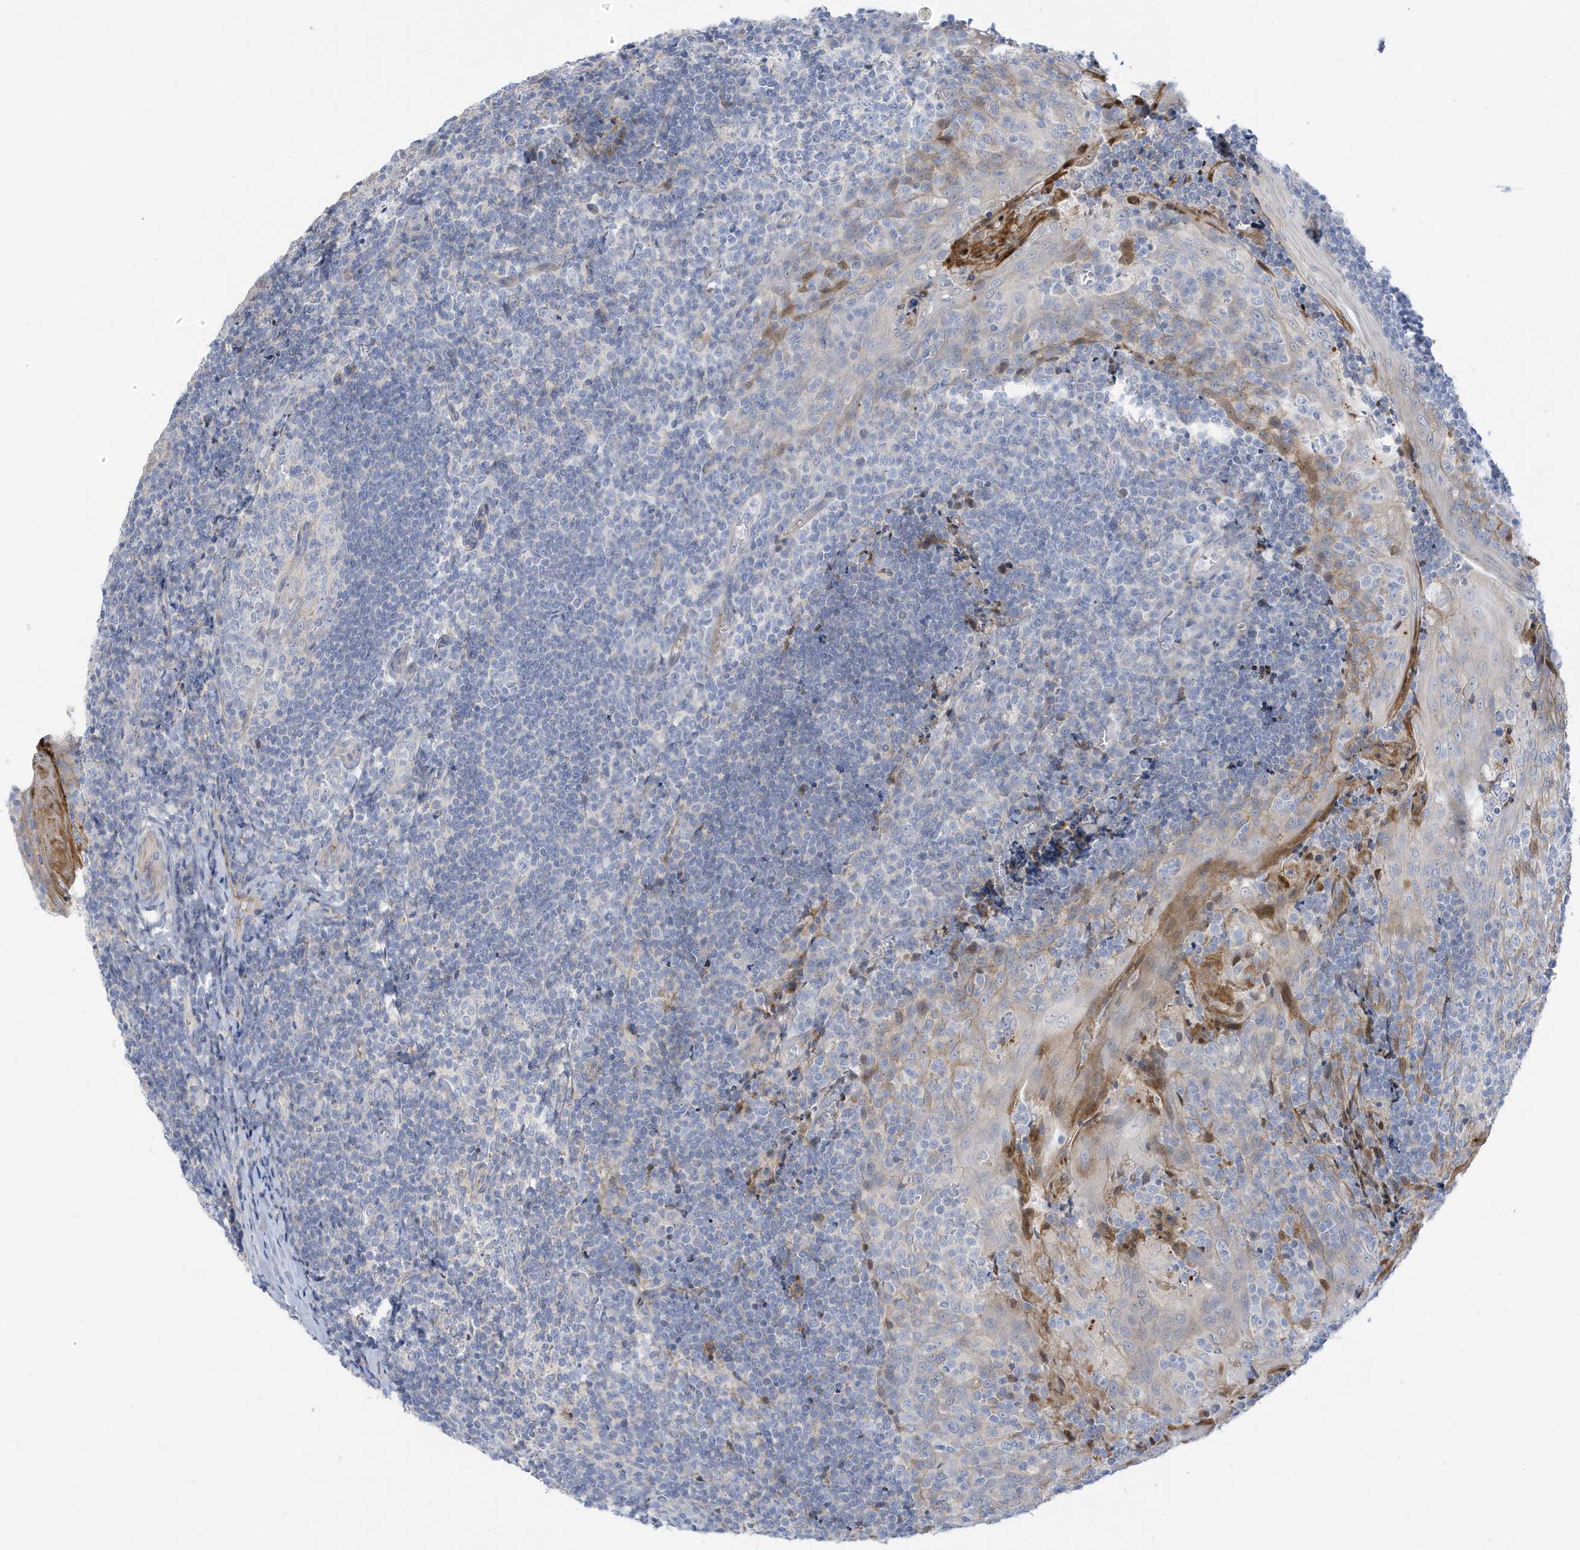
{"staining": {"intensity": "negative", "quantity": "none", "location": "none"}, "tissue": "tonsil", "cell_type": "Germinal center cells", "image_type": "normal", "snomed": [{"axis": "morphology", "description": "Normal tissue, NOS"}, {"axis": "topography", "description": "Tonsil"}], "caption": "Protein analysis of unremarkable tonsil demonstrates no significant staining in germinal center cells.", "gene": "ATP13A5", "patient": {"sex": "male", "age": 27}}